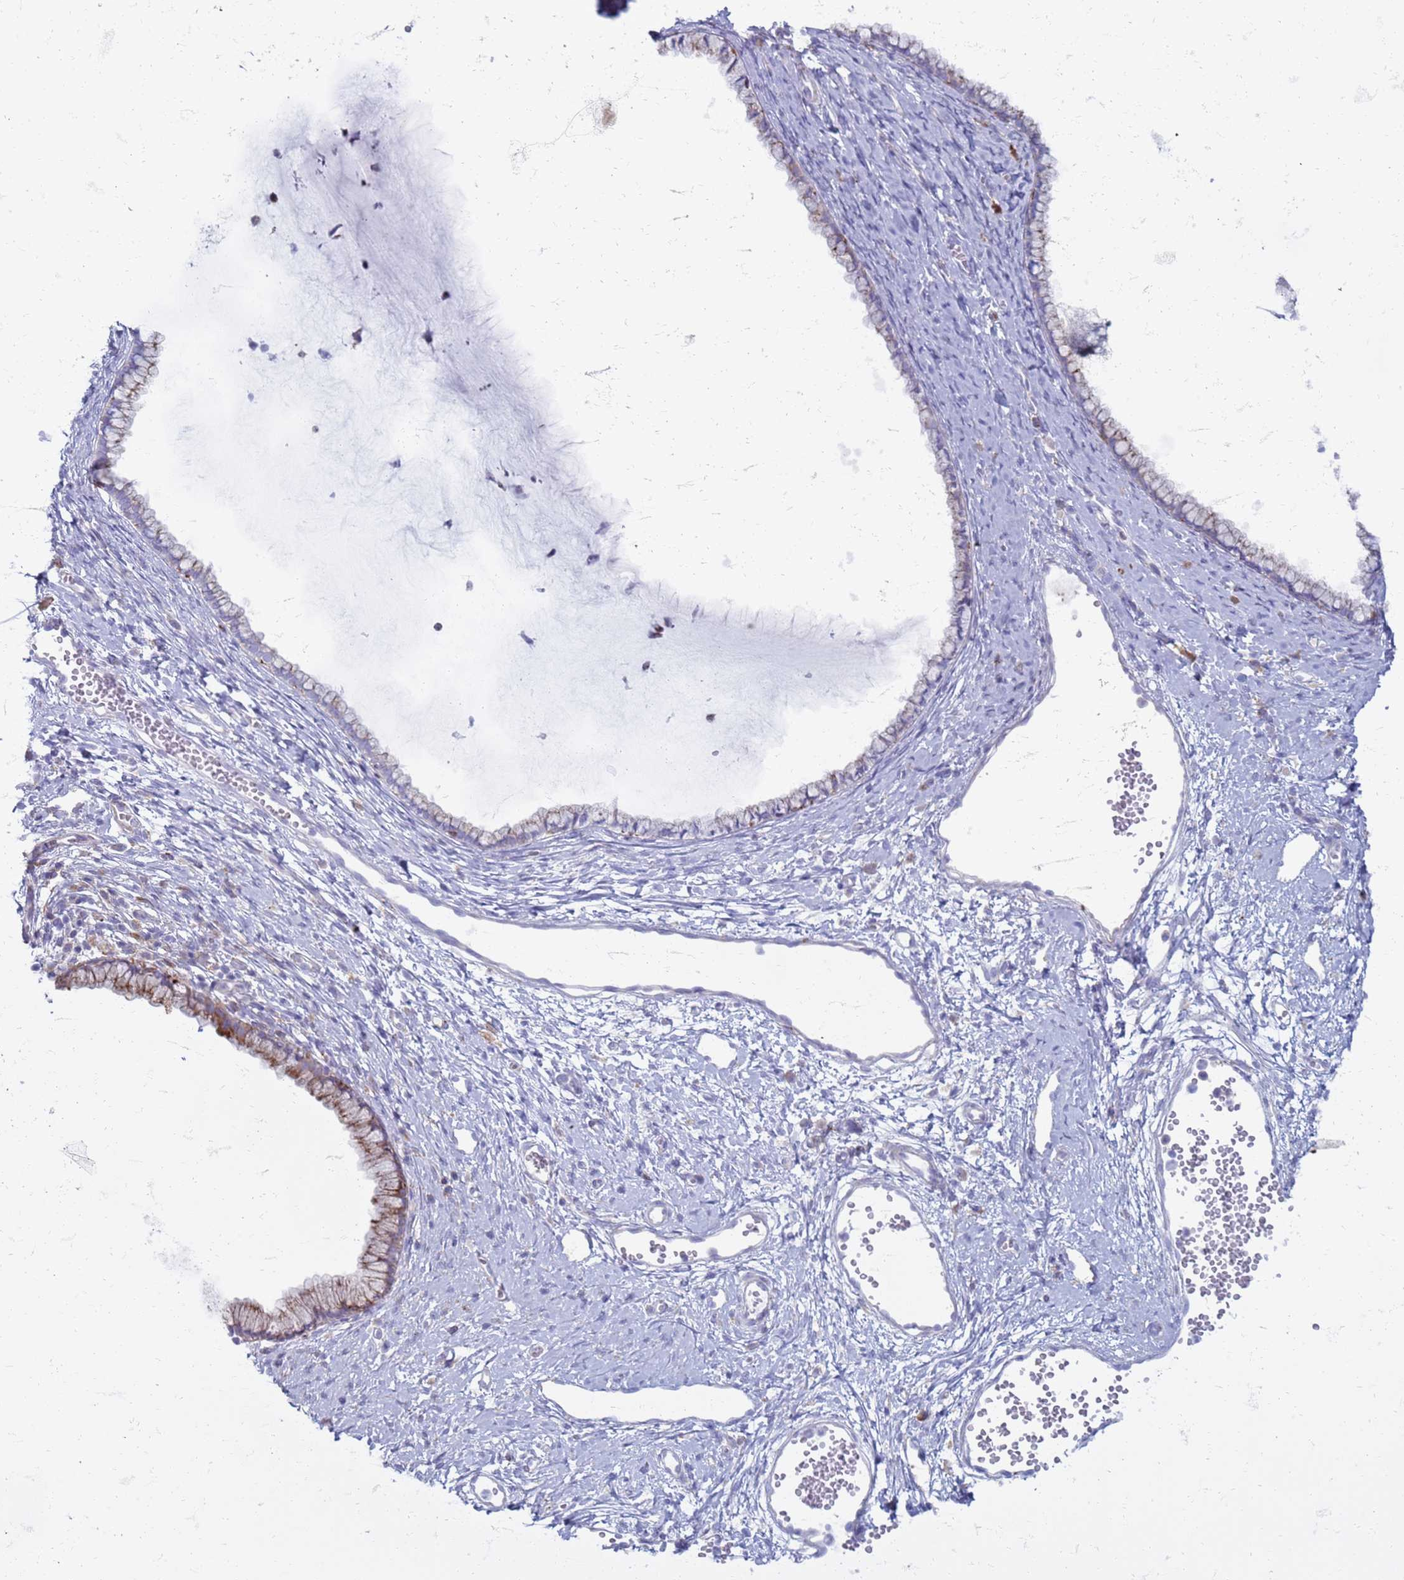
{"staining": {"intensity": "moderate", "quantity": "<25%", "location": "cytoplasmic/membranous"}, "tissue": "cervix", "cell_type": "Glandular cells", "image_type": "normal", "snomed": [{"axis": "morphology", "description": "Normal tissue, NOS"}, {"axis": "topography", "description": "Cervix"}], "caption": "Cervix stained with a brown dye shows moderate cytoplasmic/membranous positive staining in approximately <25% of glandular cells.", "gene": "PDK3", "patient": {"sex": "female", "age": 40}}